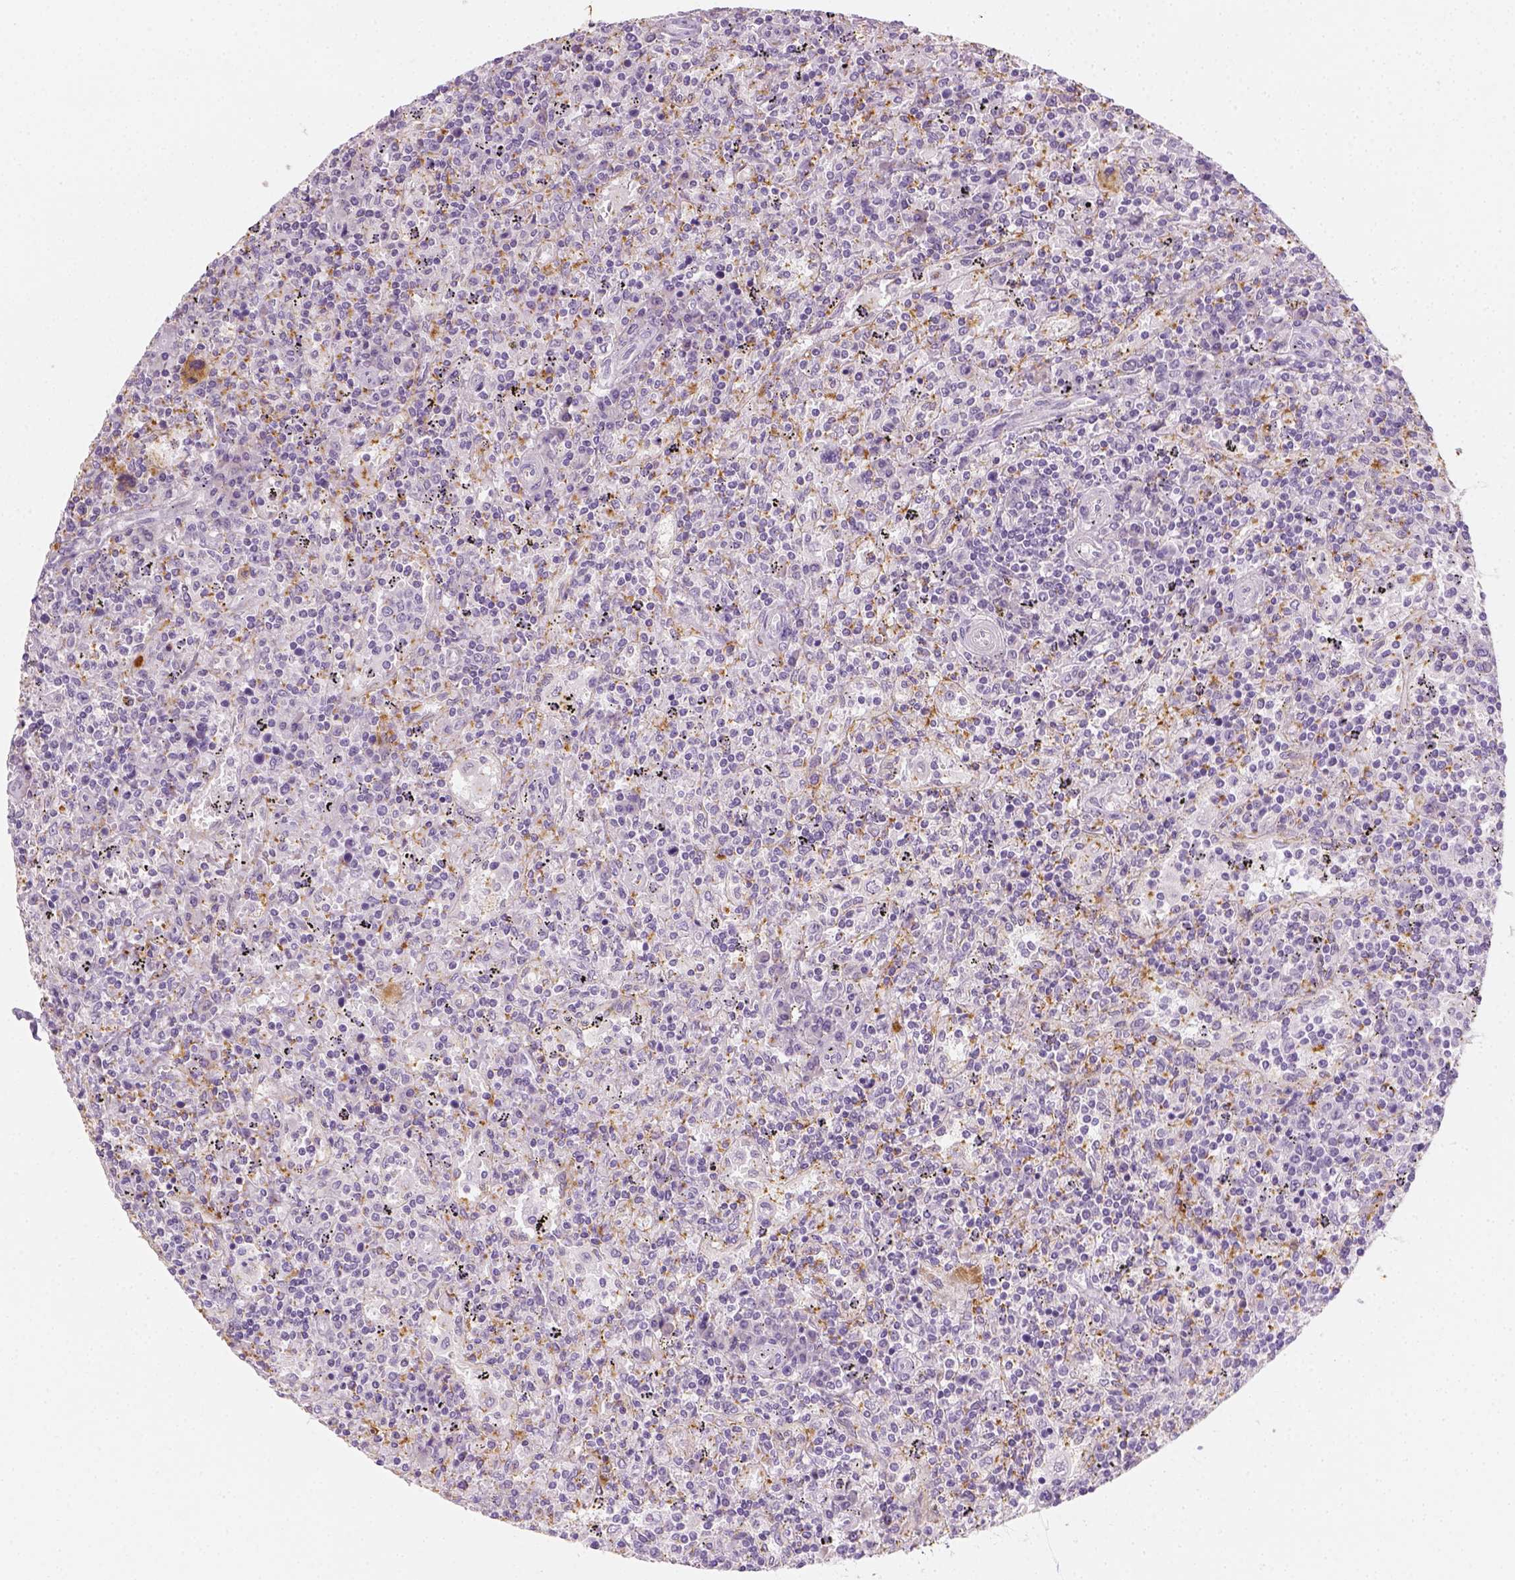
{"staining": {"intensity": "negative", "quantity": "none", "location": "none"}, "tissue": "lymphoma", "cell_type": "Tumor cells", "image_type": "cancer", "snomed": [{"axis": "morphology", "description": "Malignant lymphoma, non-Hodgkin's type, Low grade"}, {"axis": "topography", "description": "Spleen"}], "caption": "Immunohistochemical staining of human lymphoma shows no significant expression in tumor cells. Brightfield microscopy of IHC stained with DAB (brown) and hematoxylin (blue), captured at high magnification.", "gene": "FAM163B", "patient": {"sex": "male", "age": 62}}